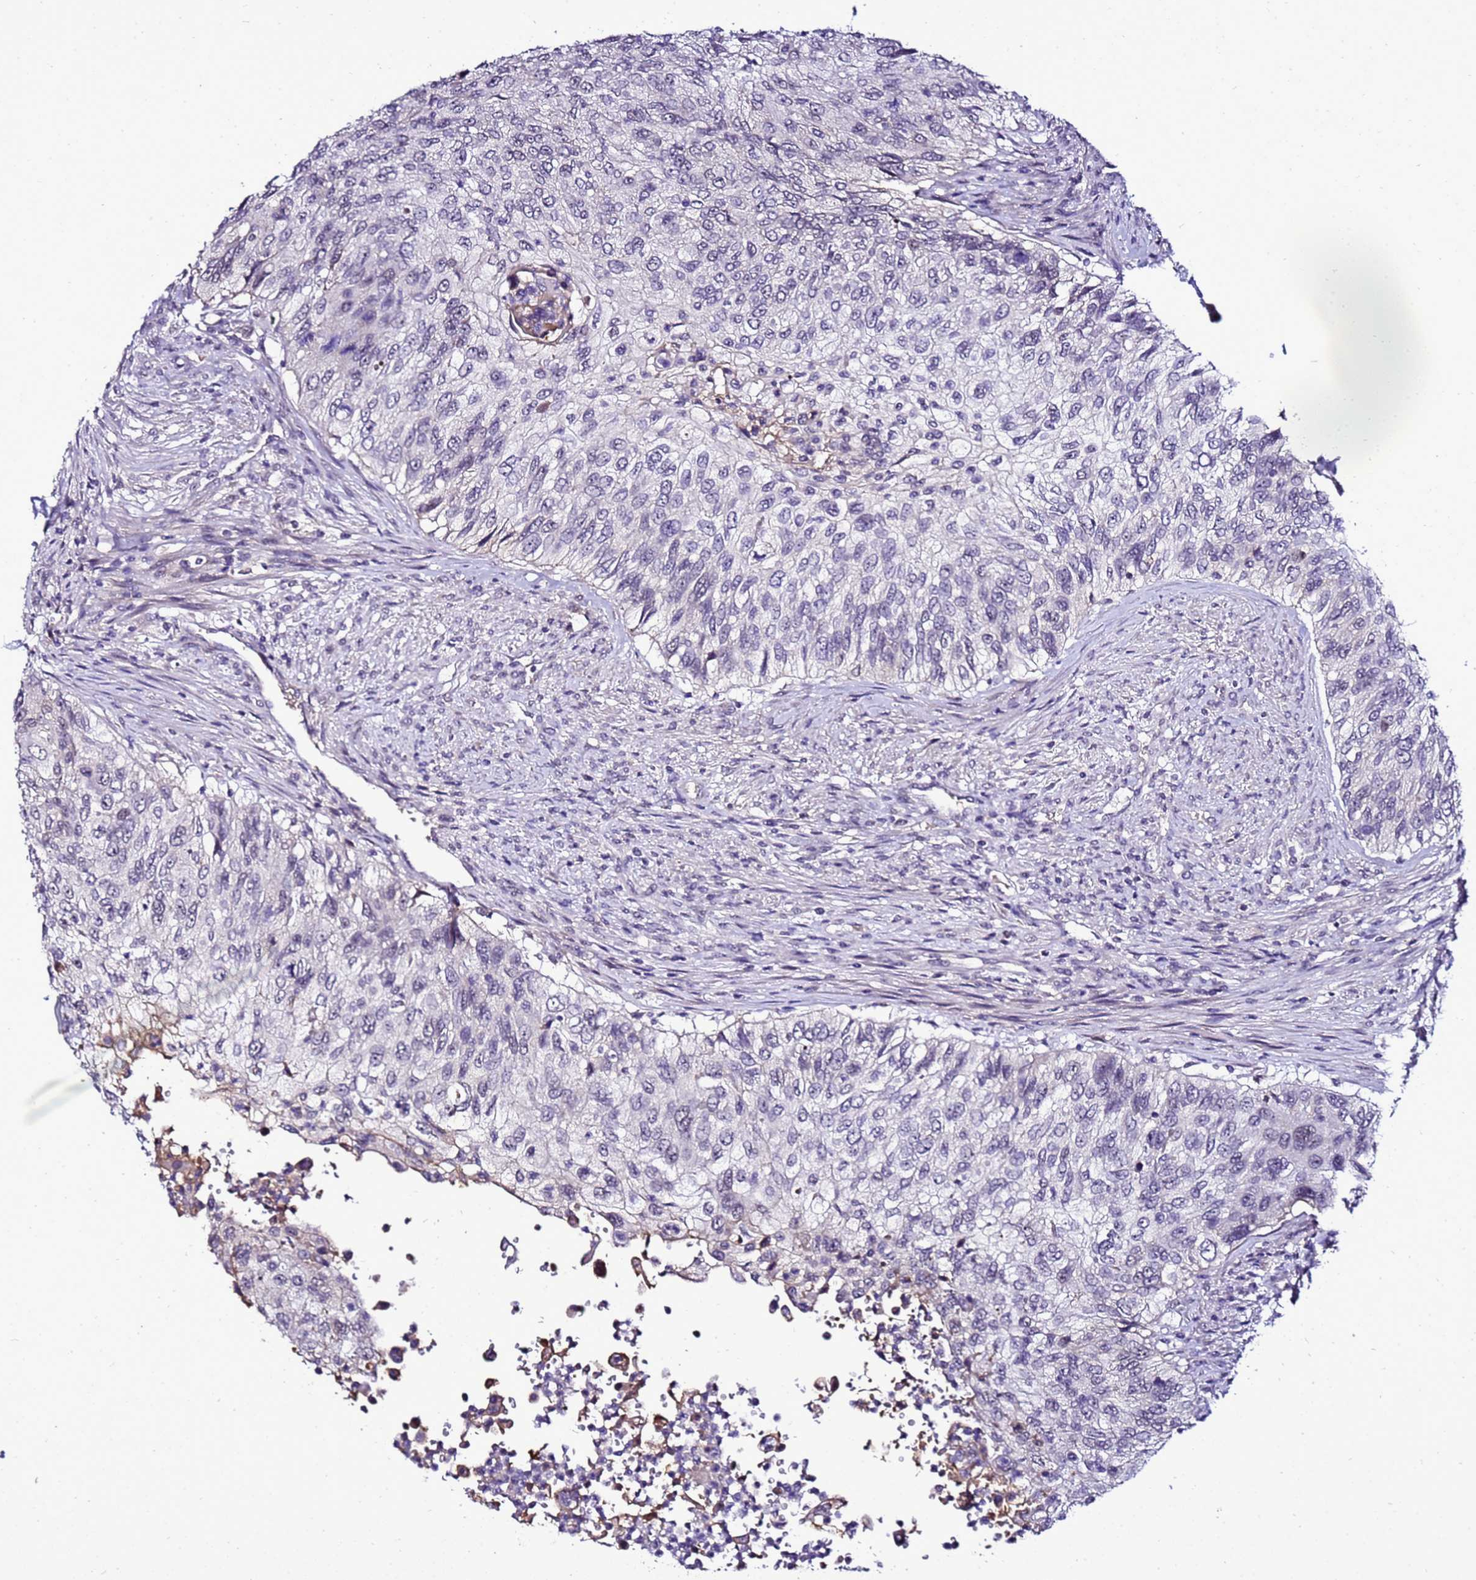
{"staining": {"intensity": "negative", "quantity": "none", "location": "none"}, "tissue": "urothelial cancer", "cell_type": "Tumor cells", "image_type": "cancer", "snomed": [{"axis": "morphology", "description": "Urothelial carcinoma, High grade"}, {"axis": "topography", "description": "Urinary bladder"}], "caption": "Immunohistochemistry (IHC) micrograph of neoplastic tissue: high-grade urothelial carcinoma stained with DAB (3,3'-diaminobenzidine) exhibits no significant protein expression in tumor cells. (DAB IHC visualized using brightfield microscopy, high magnification).", "gene": "C19orf47", "patient": {"sex": "female", "age": 60}}